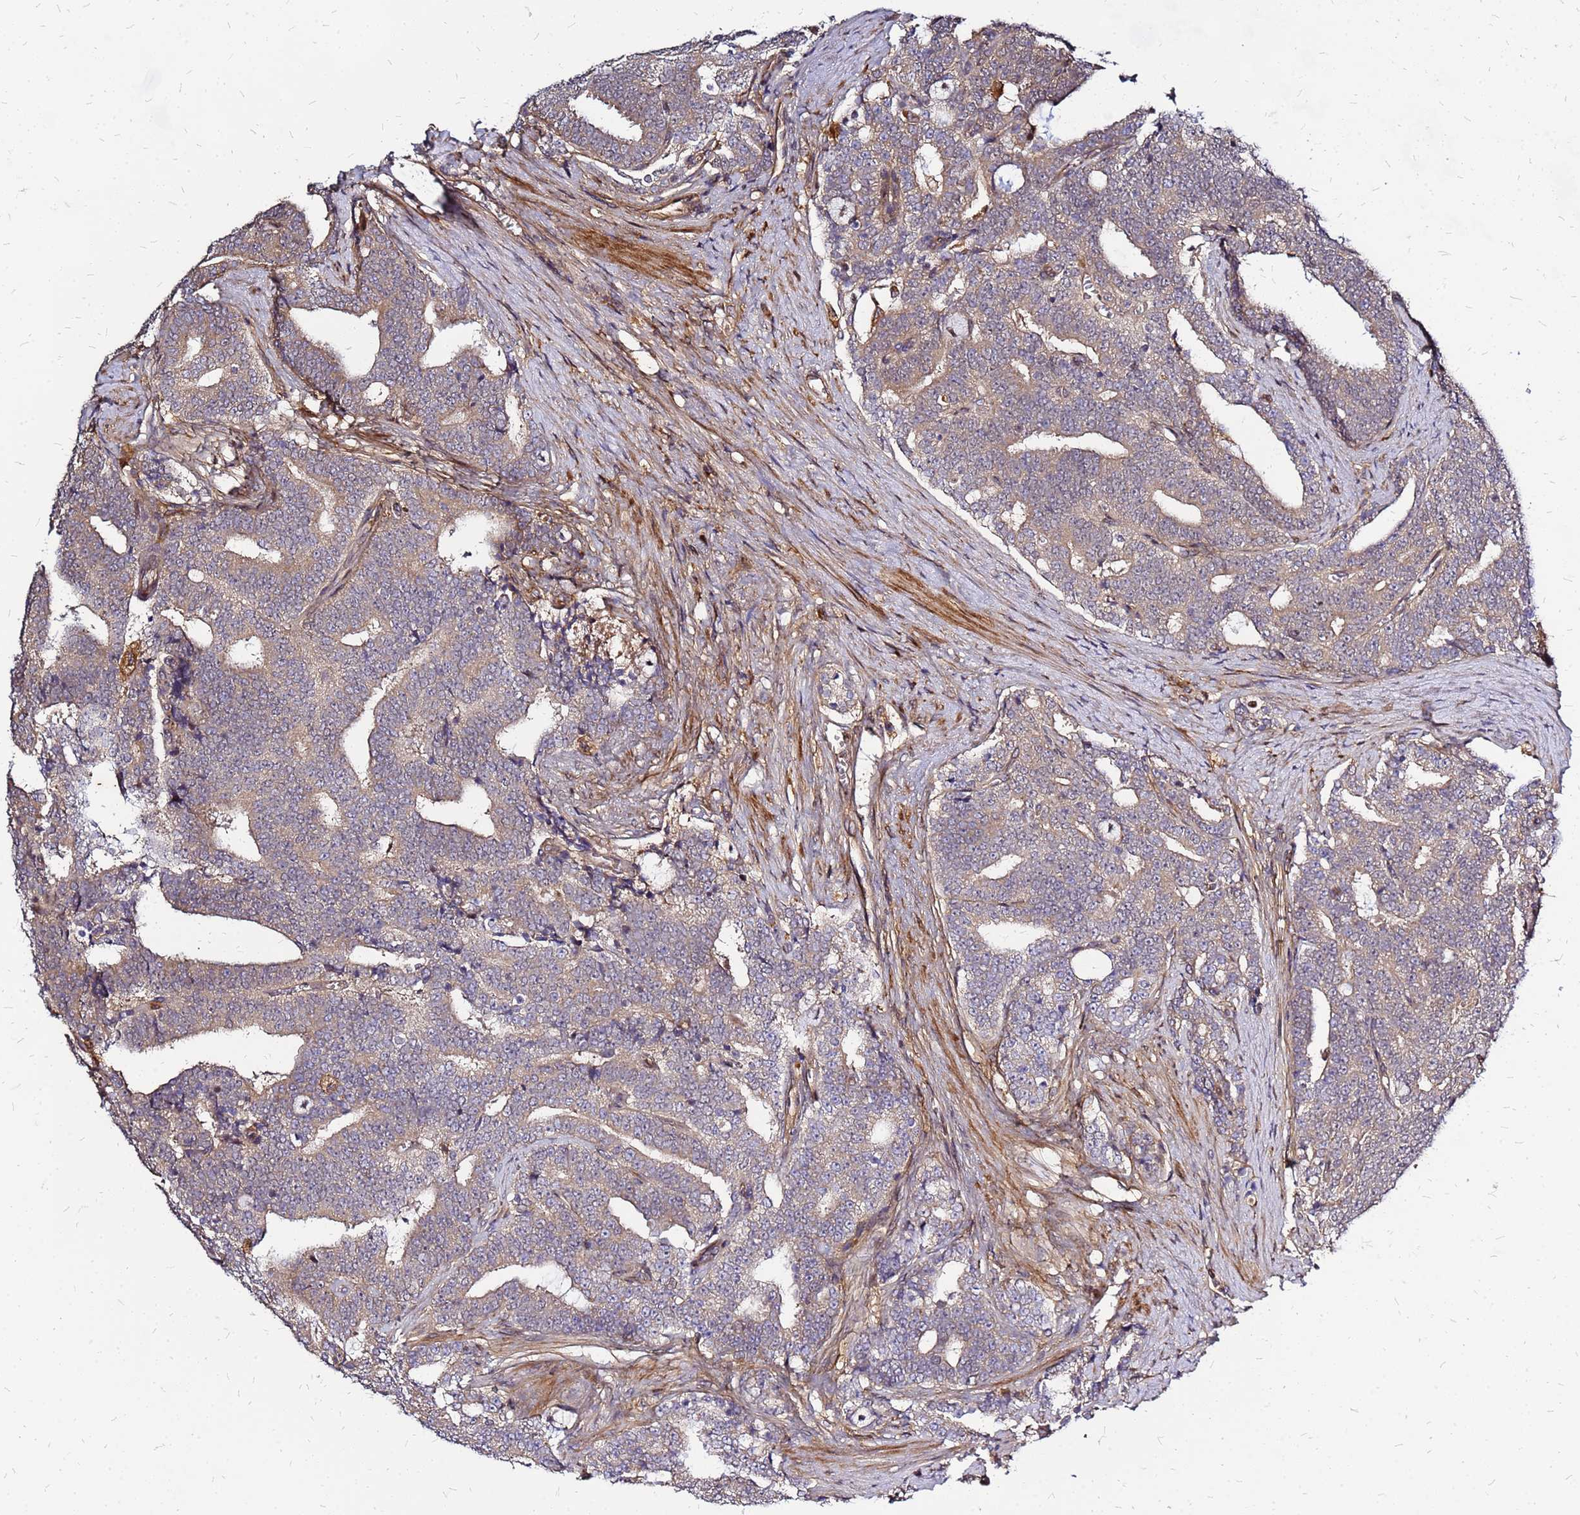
{"staining": {"intensity": "weak", "quantity": "<25%", "location": "cytoplasmic/membranous"}, "tissue": "prostate cancer", "cell_type": "Tumor cells", "image_type": "cancer", "snomed": [{"axis": "morphology", "description": "Adenocarcinoma, High grade"}, {"axis": "topography", "description": "Prostate and seminal vesicle, NOS"}], "caption": "Human prostate high-grade adenocarcinoma stained for a protein using immunohistochemistry (IHC) exhibits no staining in tumor cells.", "gene": "CYBC1", "patient": {"sex": "male", "age": 67}}